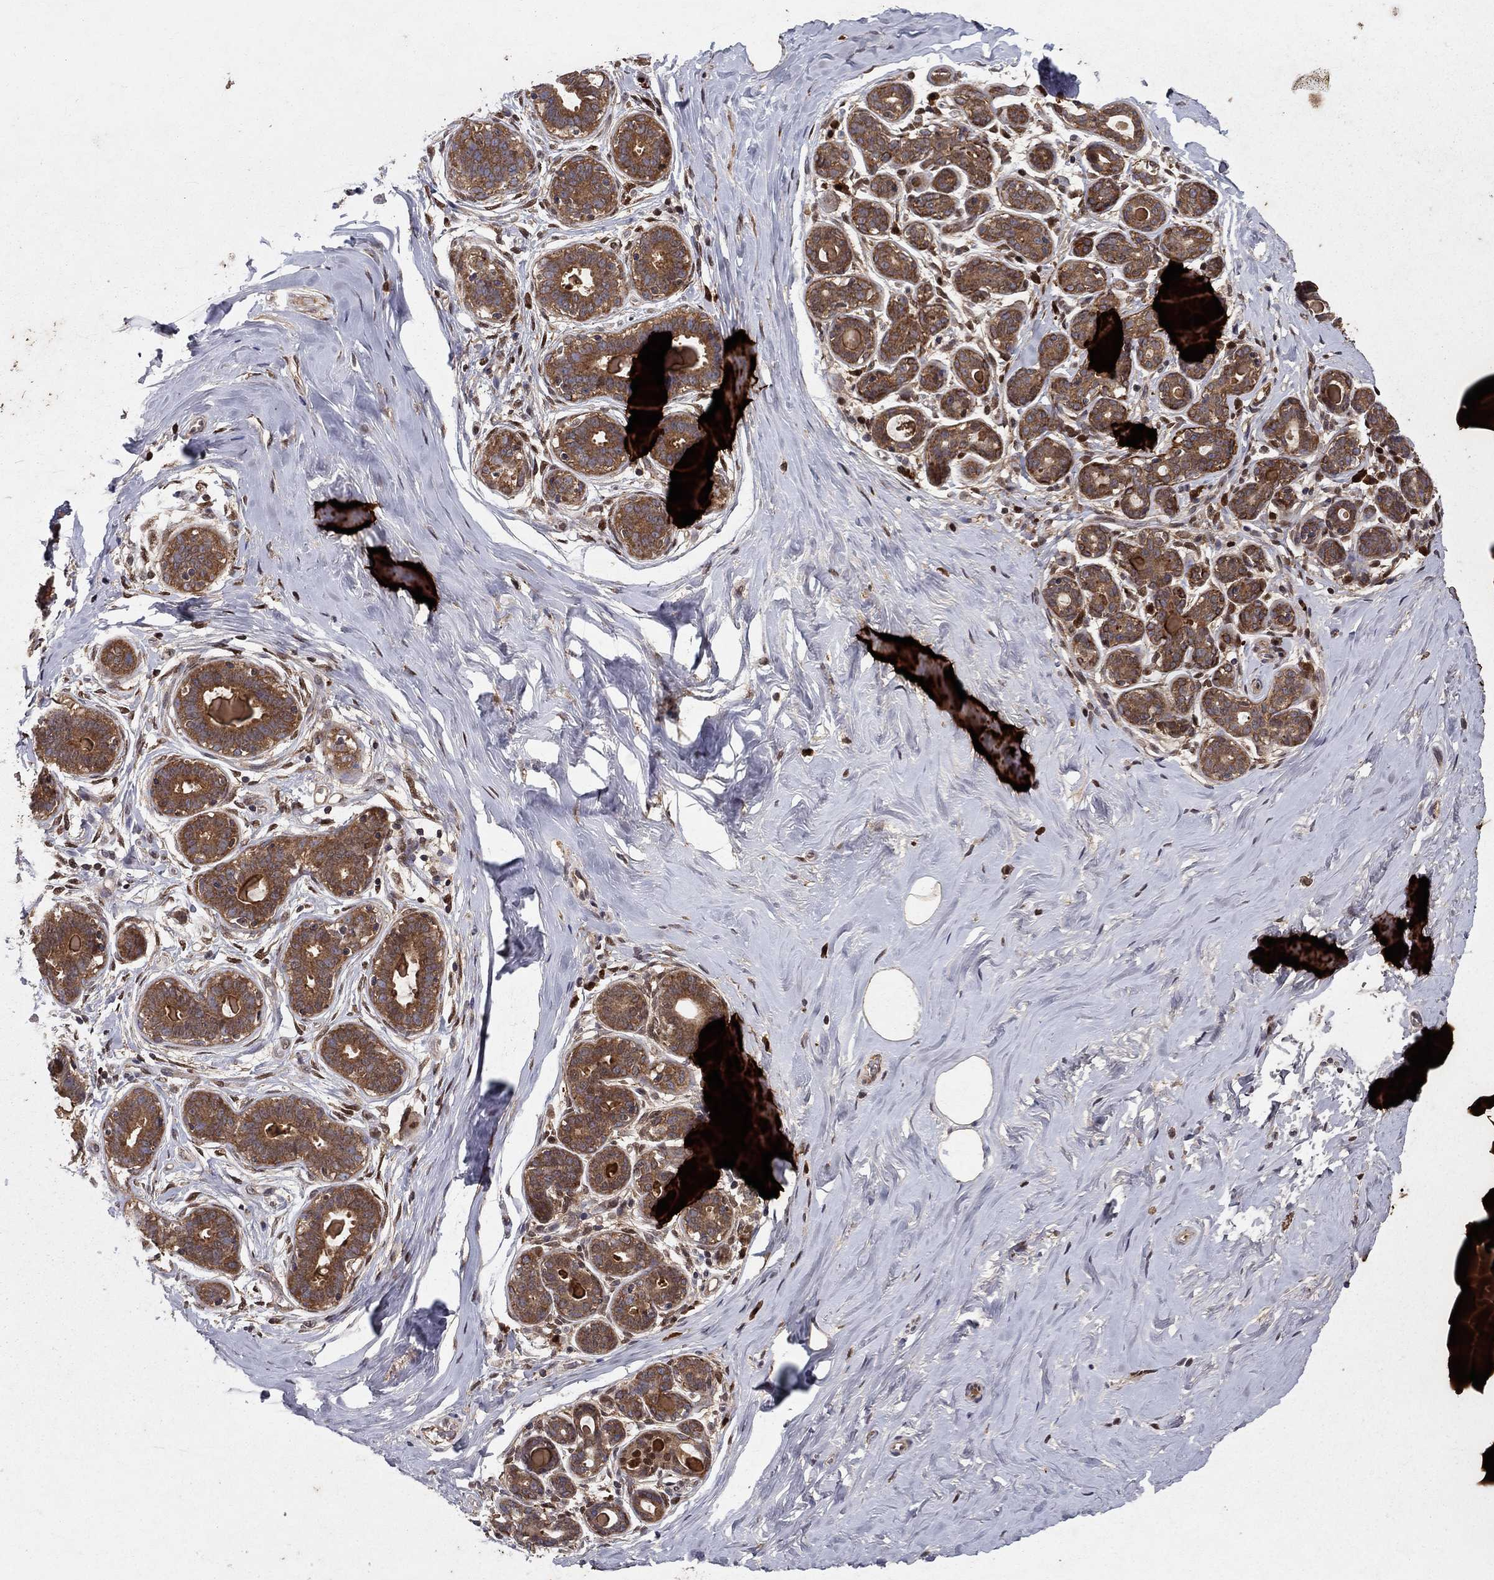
{"staining": {"intensity": "negative", "quantity": "none", "location": "none"}, "tissue": "breast", "cell_type": "Adipocytes", "image_type": "normal", "snomed": [{"axis": "morphology", "description": "Normal tissue, NOS"}, {"axis": "topography", "description": "Skin"}, {"axis": "topography", "description": "Breast"}], "caption": "A high-resolution image shows immunohistochemistry staining of unremarkable breast, which shows no significant staining in adipocytes. Nuclei are stained in blue.", "gene": "CRTC1", "patient": {"sex": "female", "age": 43}}